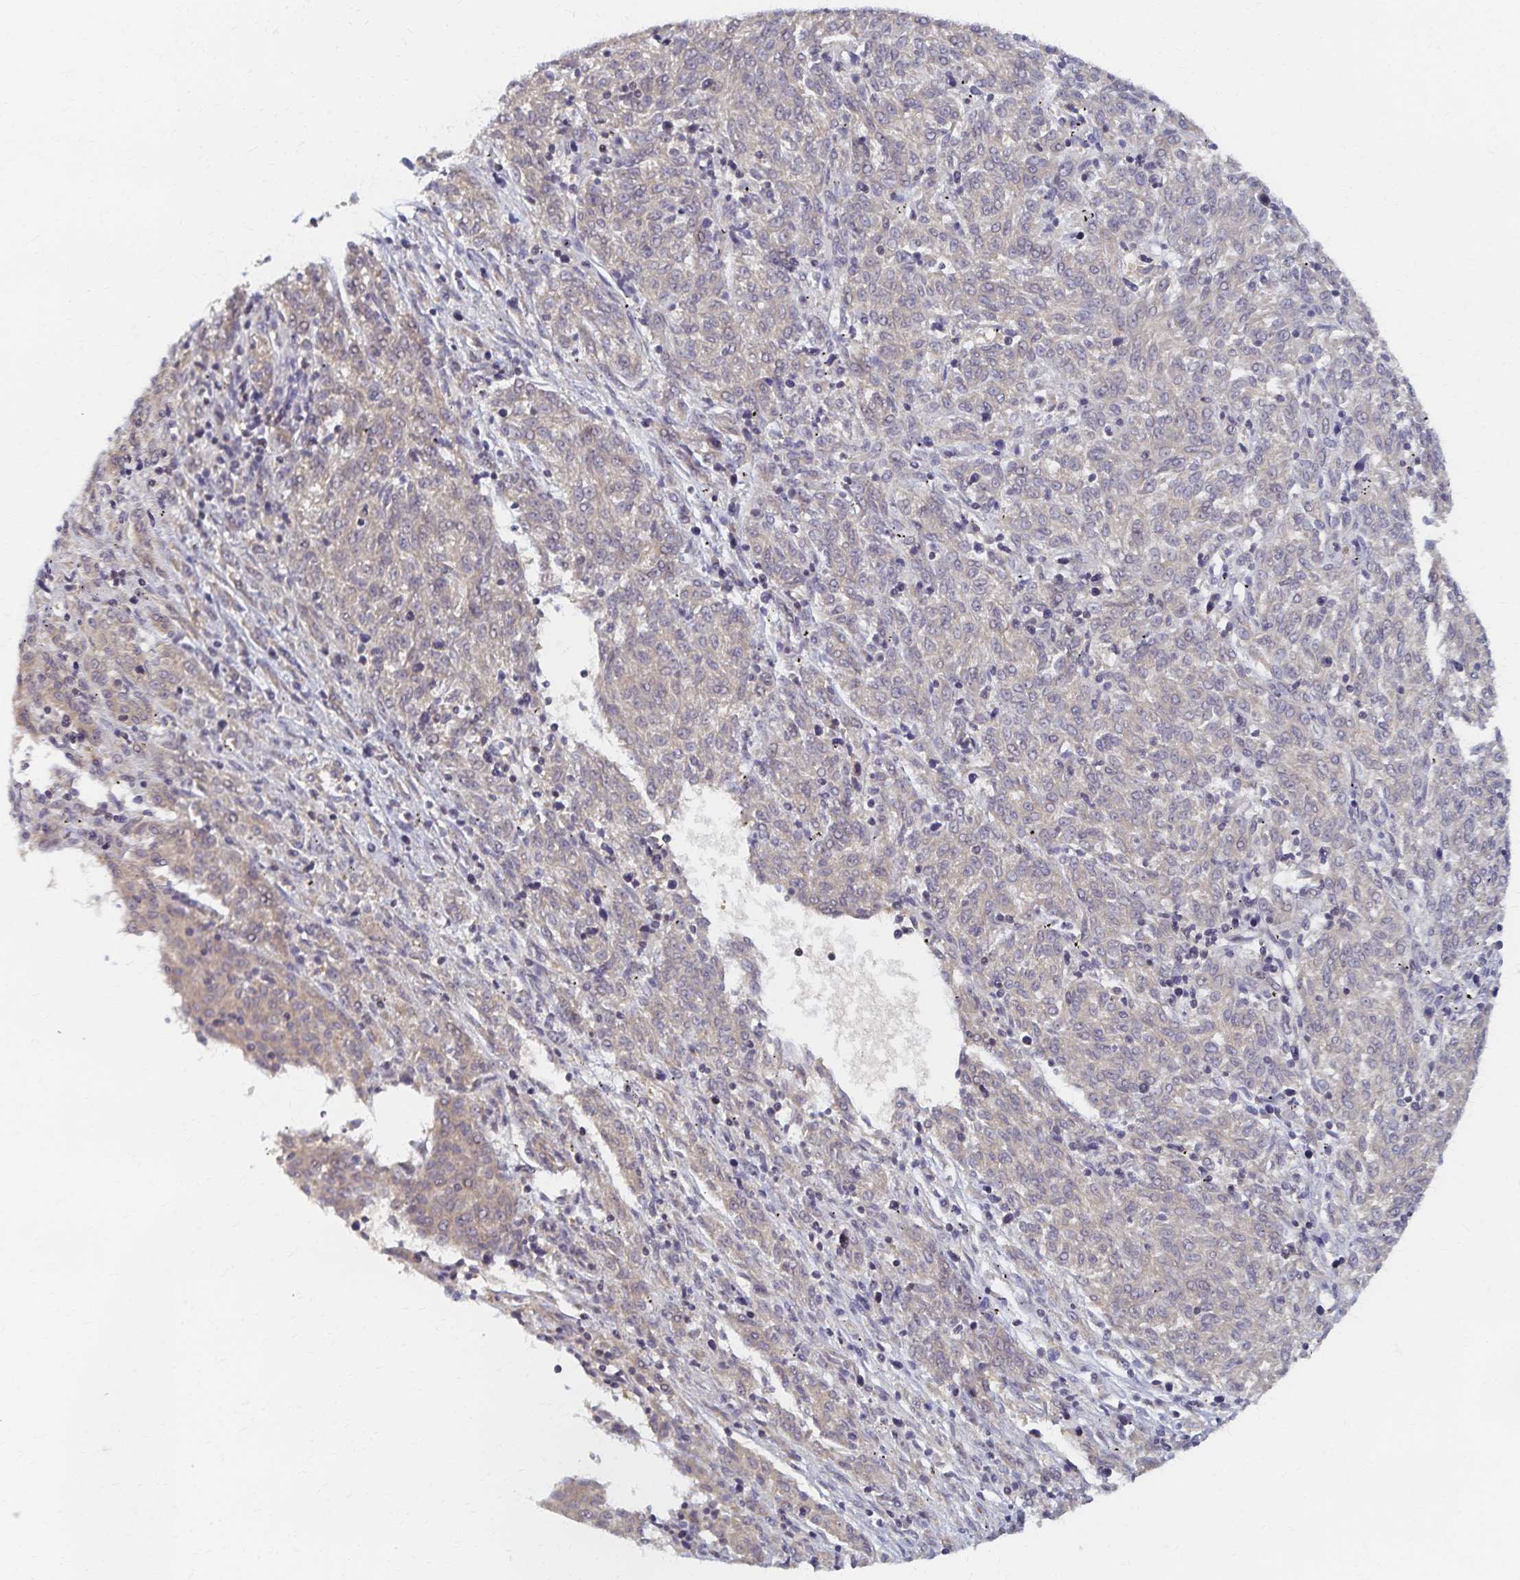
{"staining": {"intensity": "negative", "quantity": "none", "location": "none"}, "tissue": "melanoma", "cell_type": "Tumor cells", "image_type": "cancer", "snomed": [{"axis": "morphology", "description": "Malignant melanoma, NOS"}, {"axis": "topography", "description": "Skin"}], "caption": "High power microscopy histopathology image of an immunohistochemistry photomicrograph of melanoma, revealing no significant staining in tumor cells.", "gene": "RAB9B", "patient": {"sex": "female", "age": 72}}